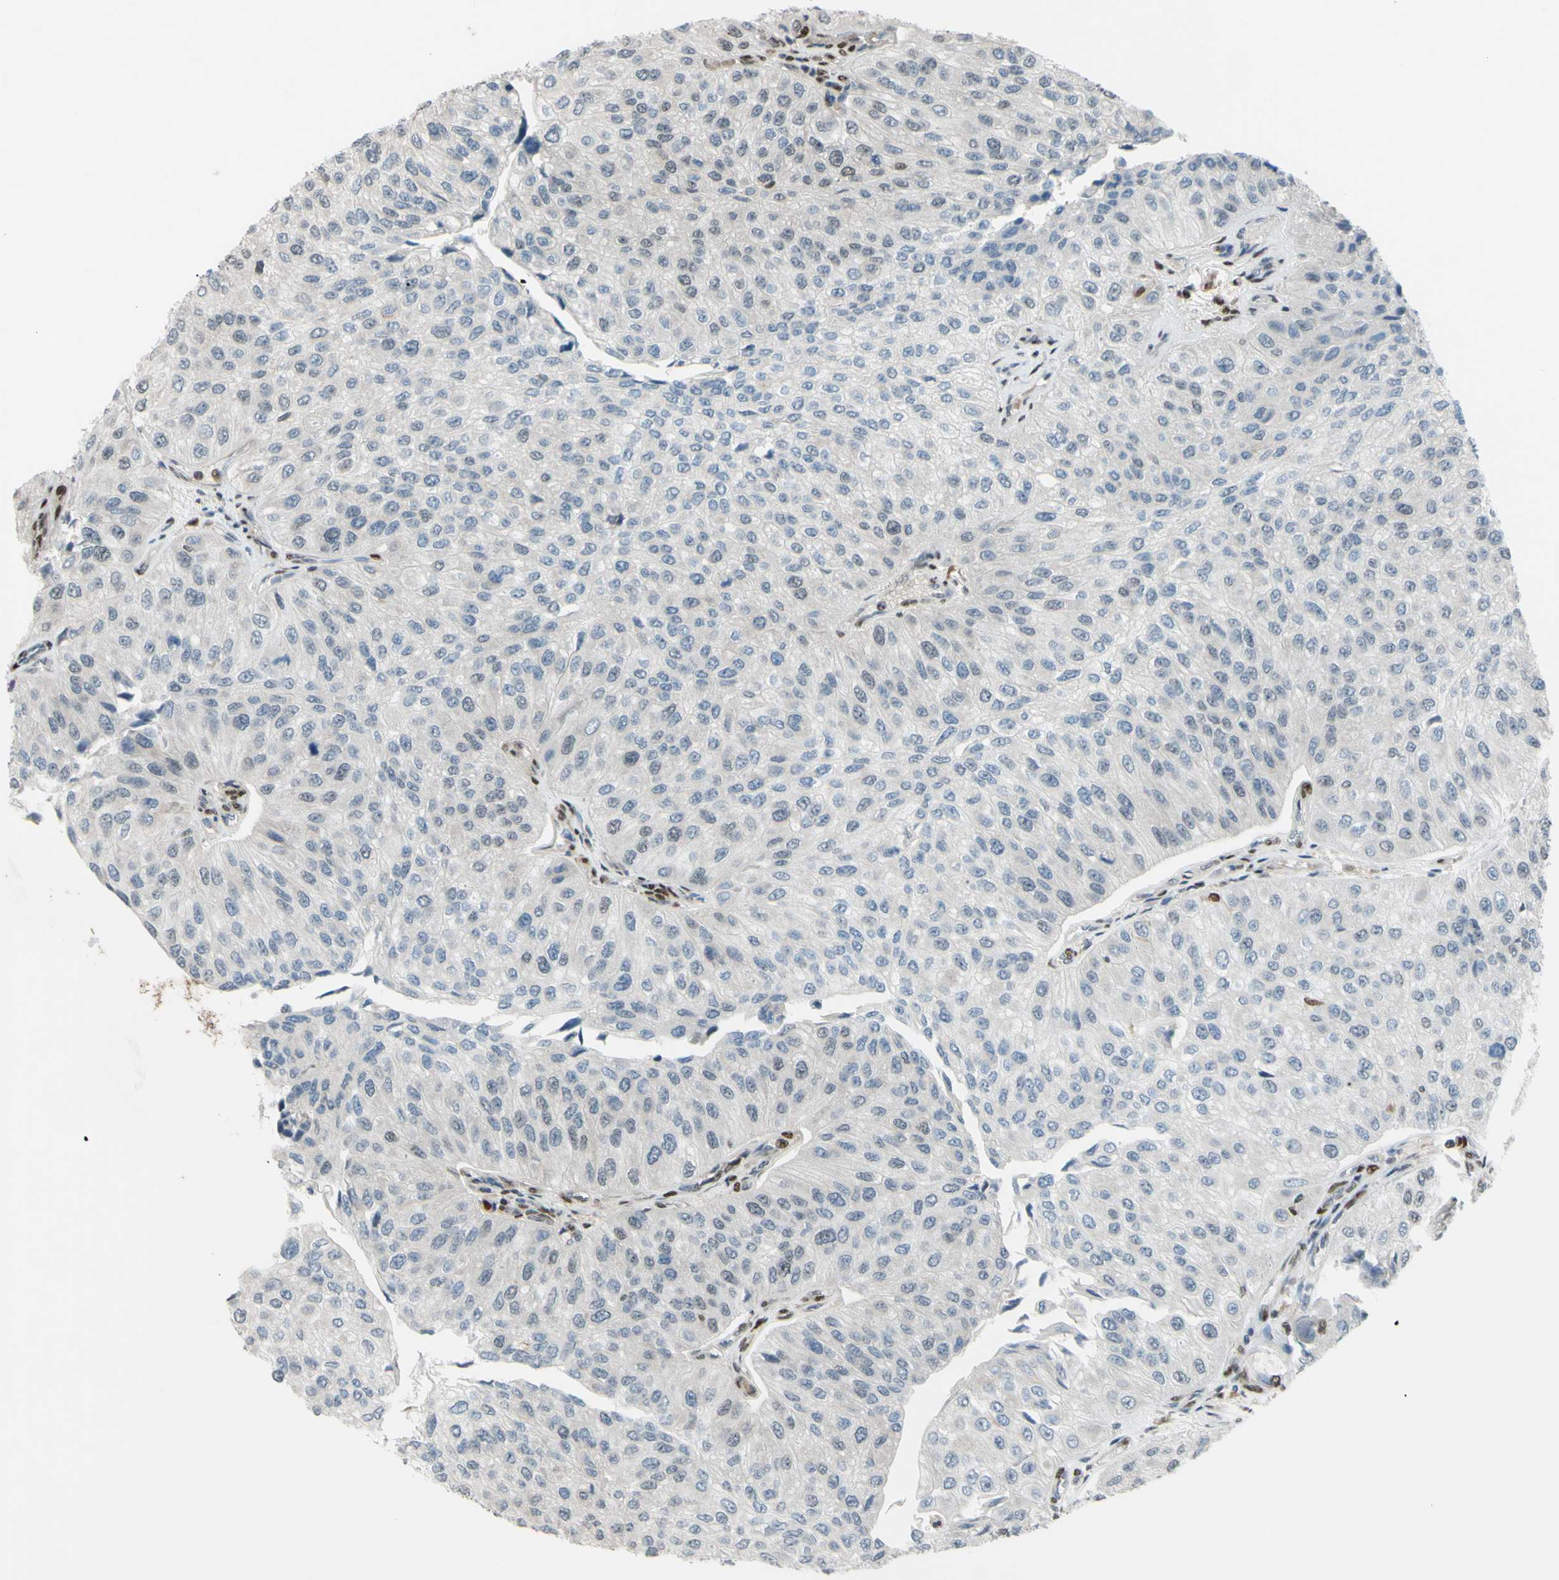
{"staining": {"intensity": "negative", "quantity": "none", "location": "none"}, "tissue": "urothelial cancer", "cell_type": "Tumor cells", "image_type": "cancer", "snomed": [{"axis": "morphology", "description": "Urothelial carcinoma, High grade"}, {"axis": "topography", "description": "Kidney"}, {"axis": "topography", "description": "Urinary bladder"}], "caption": "Tumor cells show no significant expression in urothelial cancer. (Immunohistochemistry (ihc), brightfield microscopy, high magnification).", "gene": "FKBP5", "patient": {"sex": "male", "age": 77}}